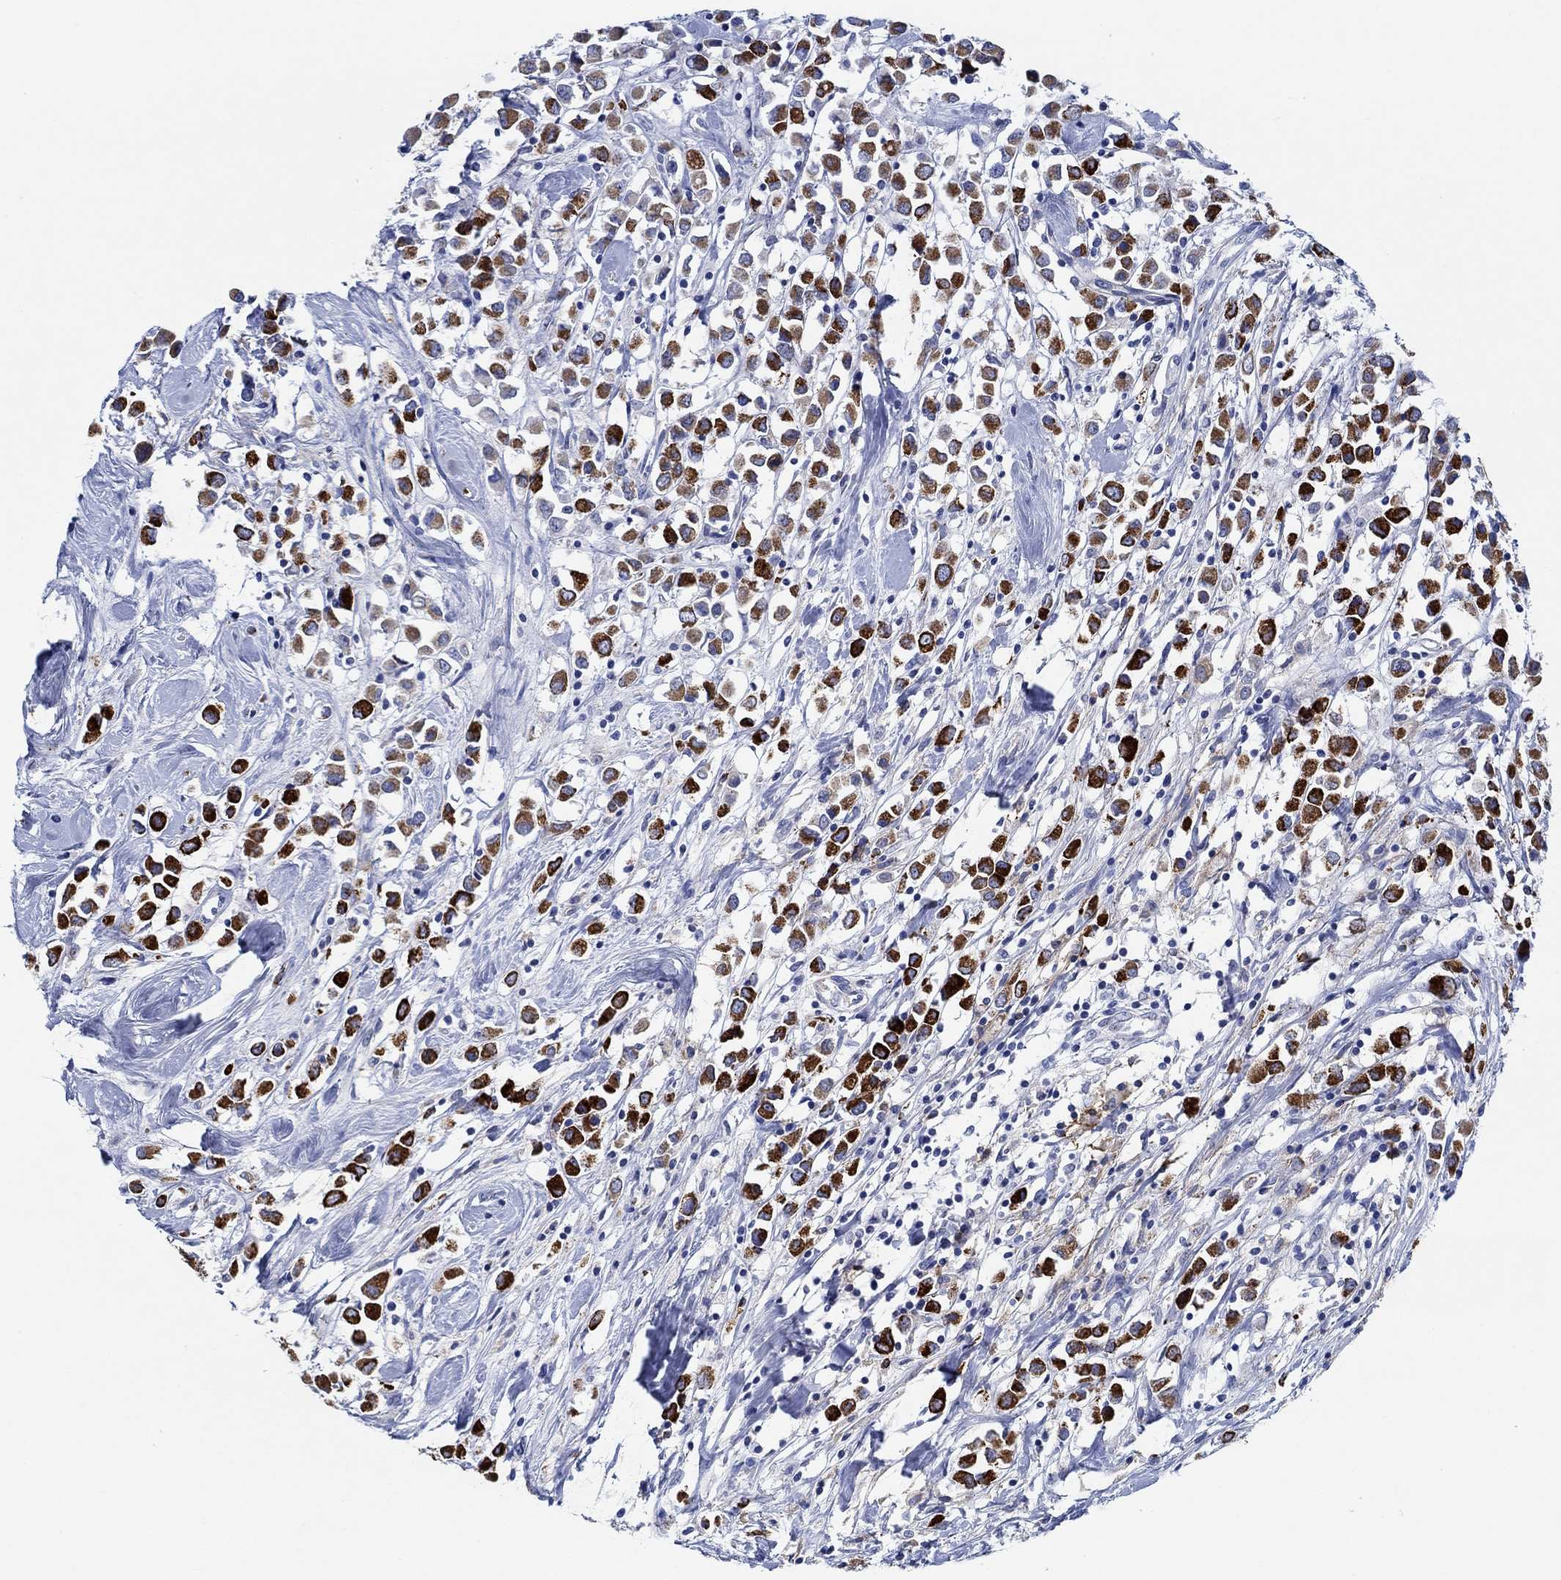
{"staining": {"intensity": "strong", "quantity": ">75%", "location": "cytoplasmic/membranous"}, "tissue": "breast cancer", "cell_type": "Tumor cells", "image_type": "cancer", "snomed": [{"axis": "morphology", "description": "Duct carcinoma"}, {"axis": "topography", "description": "Breast"}], "caption": "Immunohistochemical staining of breast cancer demonstrates strong cytoplasmic/membranous protein staining in approximately >75% of tumor cells. (DAB = brown stain, brightfield microscopy at high magnification).", "gene": "CPM", "patient": {"sex": "female", "age": 61}}